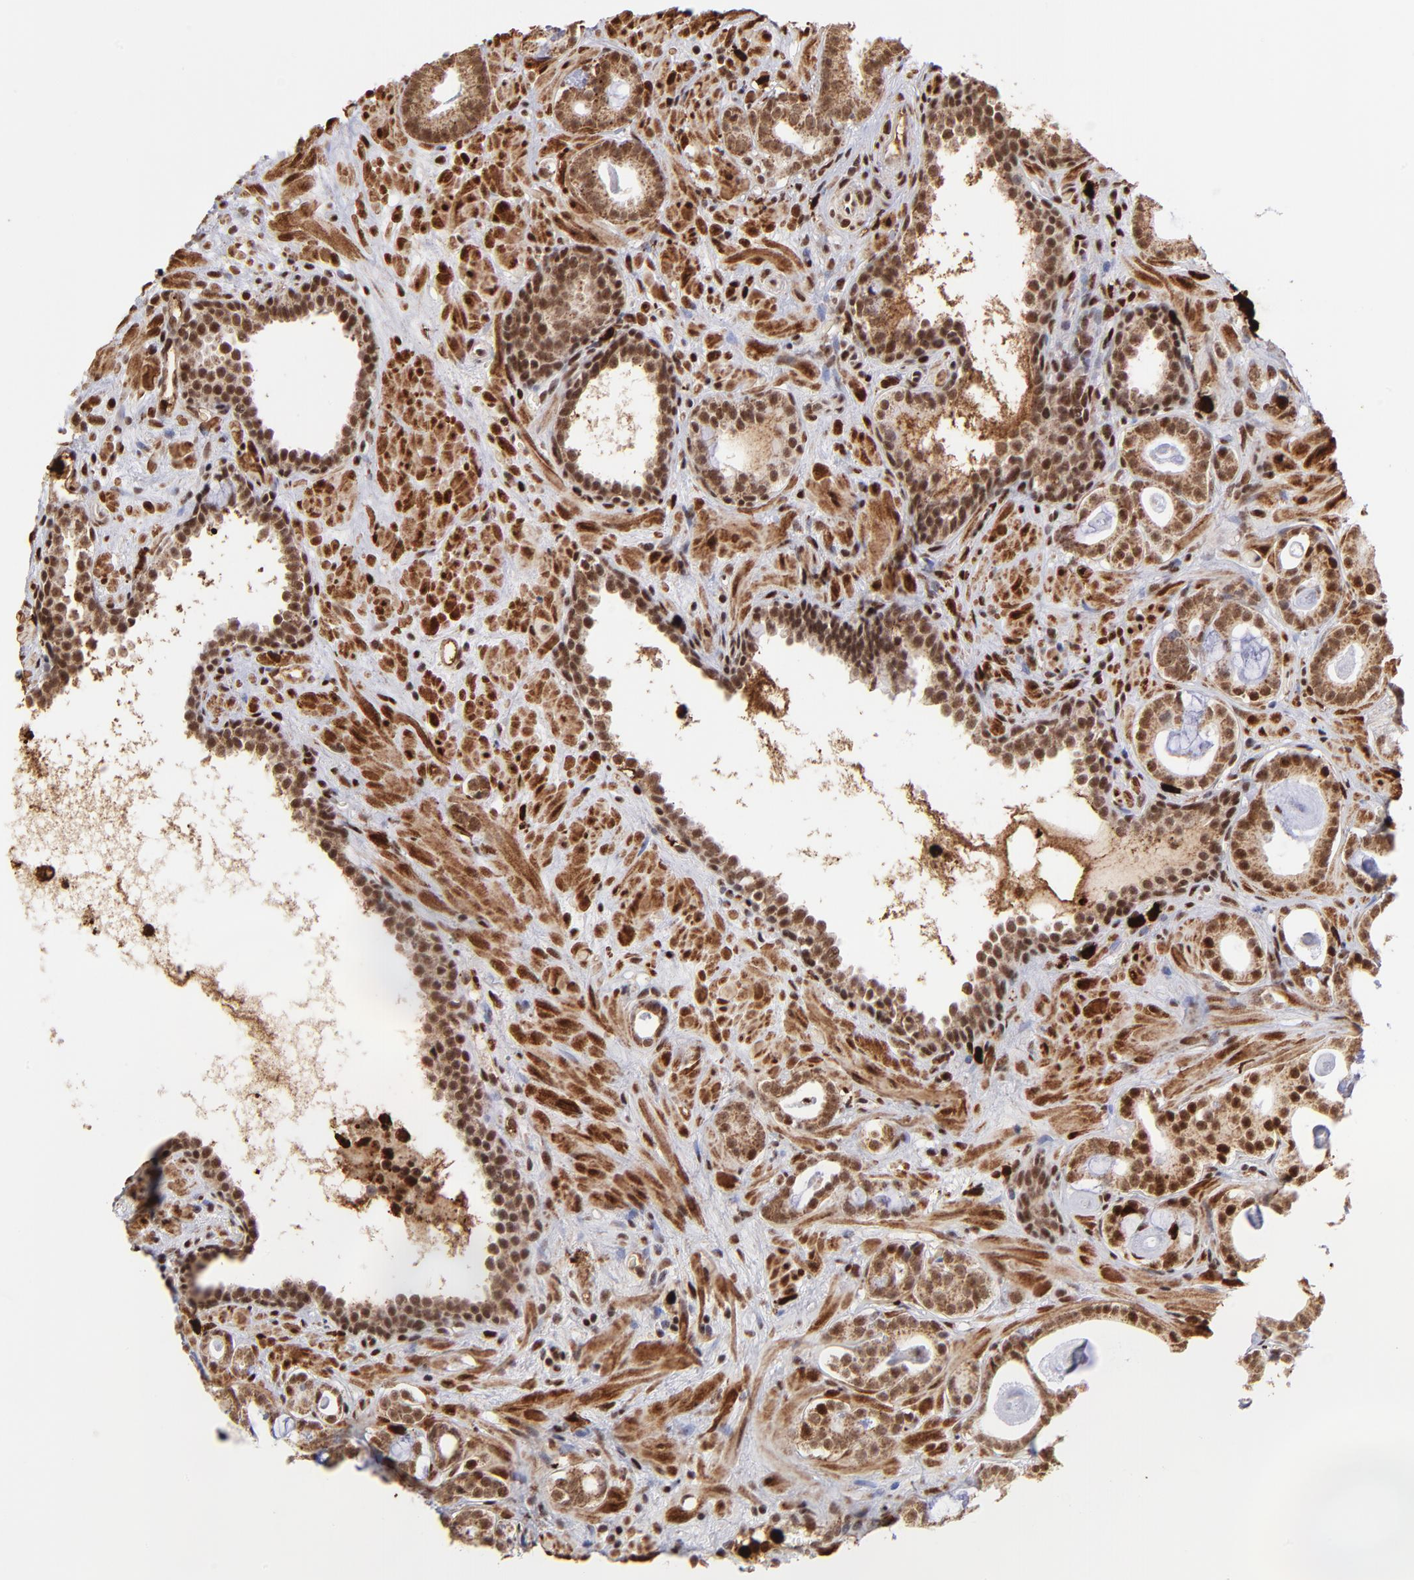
{"staining": {"intensity": "moderate", "quantity": ">75%", "location": "cytoplasmic/membranous,nuclear"}, "tissue": "prostate cancer", "cell_type": "Tumor cells", "image_type": "cancer", "snomed": [{"axis": "morphology", "description": "Adenocarcinoma, Low grade"}, {"axis": "topography", "description": "Prostate"}], "caption": "Immunohistochemistry (IHC) staining of low-grade adenocarcinoma (prostate), which exhibits medium levels of moderate cytoplasmic/membranous and nuclear positivity in approximately >75% of tumor cells indicating moderate cytoplasmic/membranous and nuclear protein staining. The staining was performed using DAB (3,3'-diaminobenzidine) (brown) for protein detection and nuclei were counterstained in hematoxylin (blue).", "gene": "ZFX", "patient": {"sex": "male", "age": 57}}